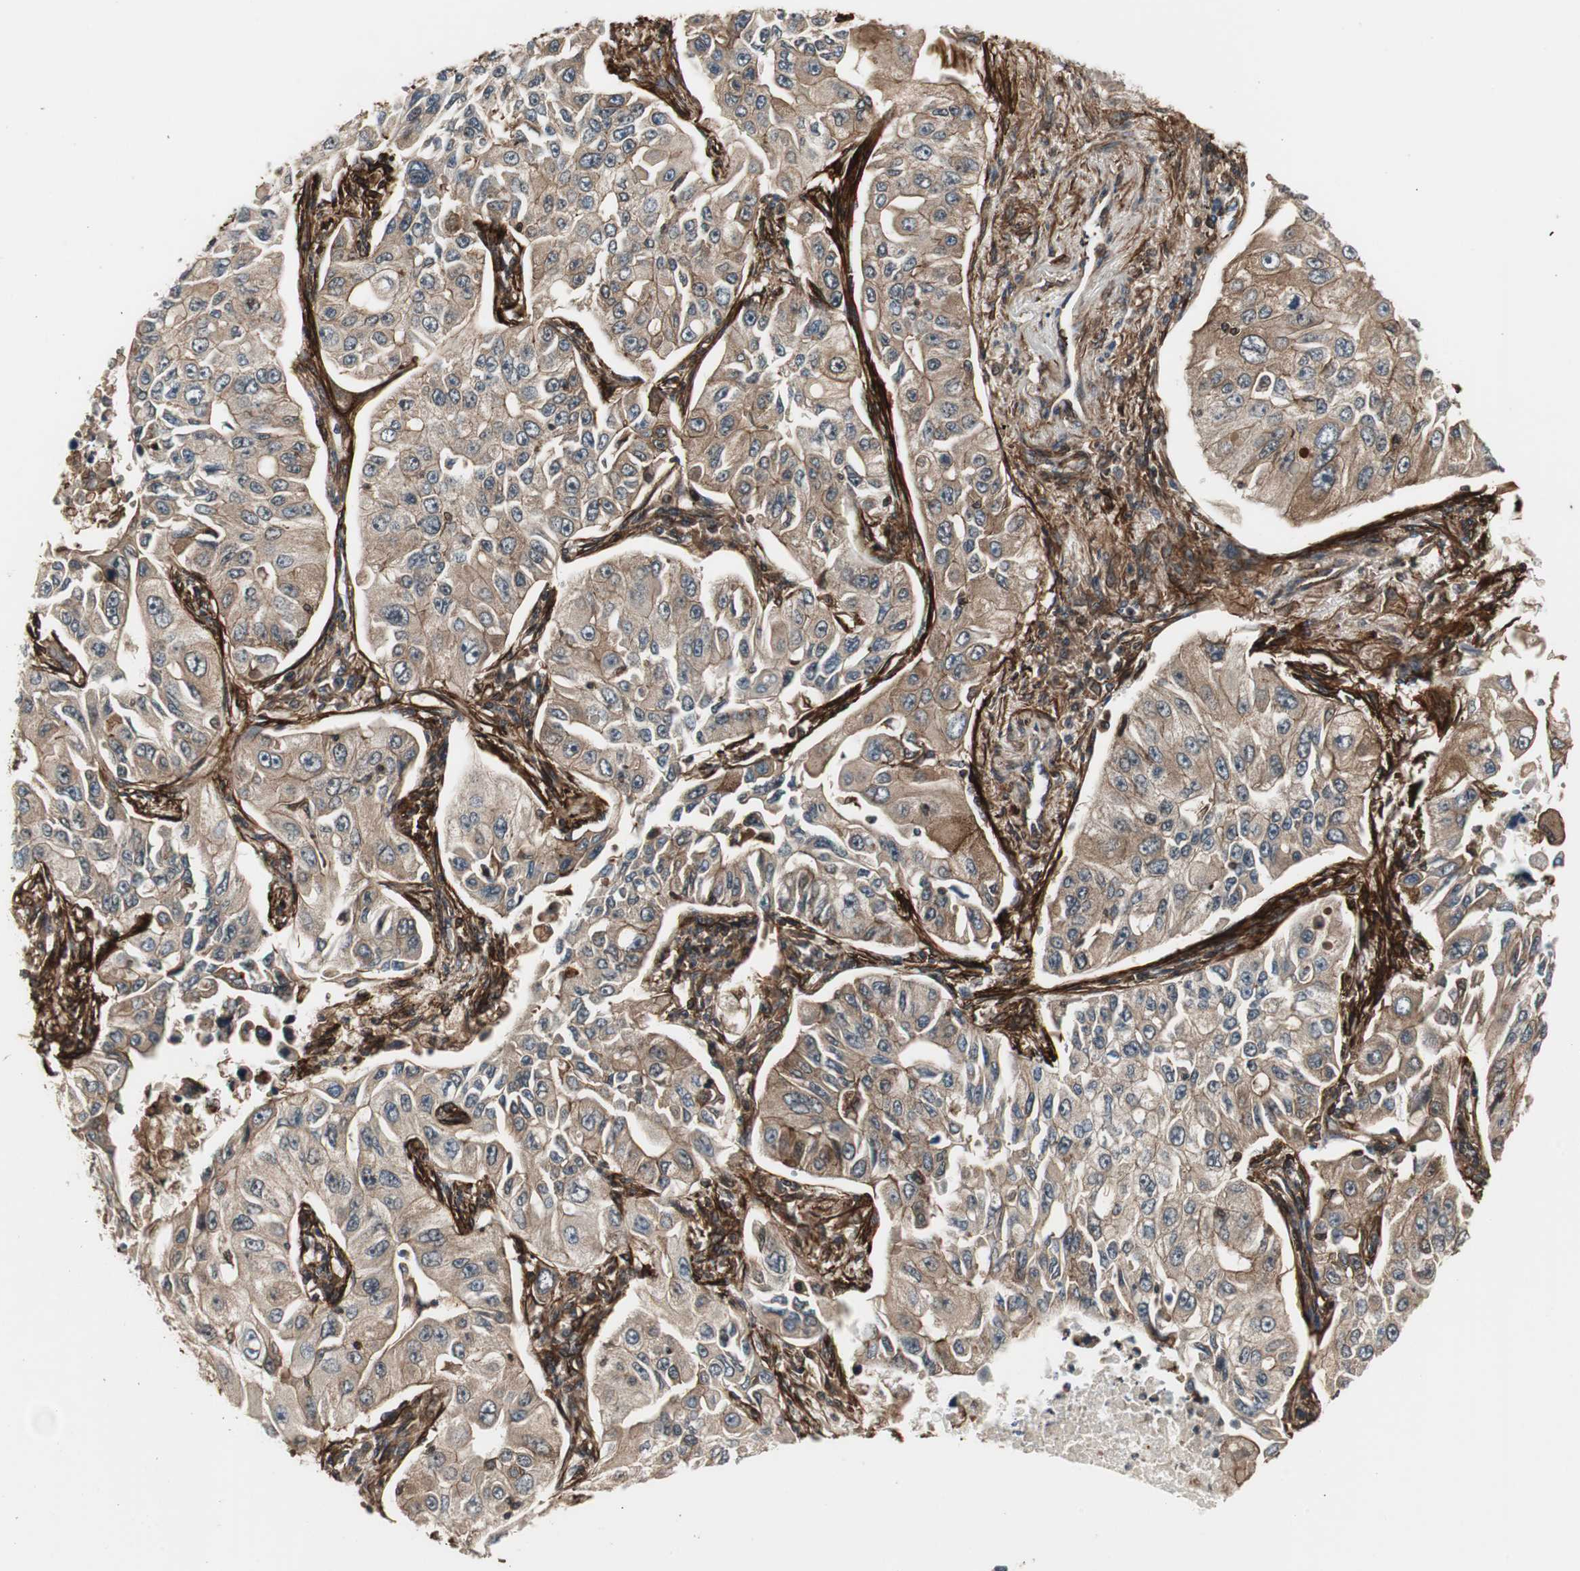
{"staining": {"intensity": "moderate", "quantity": ">75%", "location": "cytoplasmic/membranous"}, "tissue": "lung cancer", "cell_type": "Tumor cells", "image_type": "cancer", "snomed": [{"axis": "morphology", "description": "Adenocarcinoma, NOS"}, {"axis": "topography", "description": "Lung"}], "caption": "The image shows immunohistochemical staining of lung adenocarcinoma. There is moderate cytoplasmic/membranous positivity is identified in approximately >75% of tumor cells. (DAB = brown stain, brightfield microscopy at high magnification).", "gene": "PTPN11", "patient": {"sex": "male", "age": 84}}